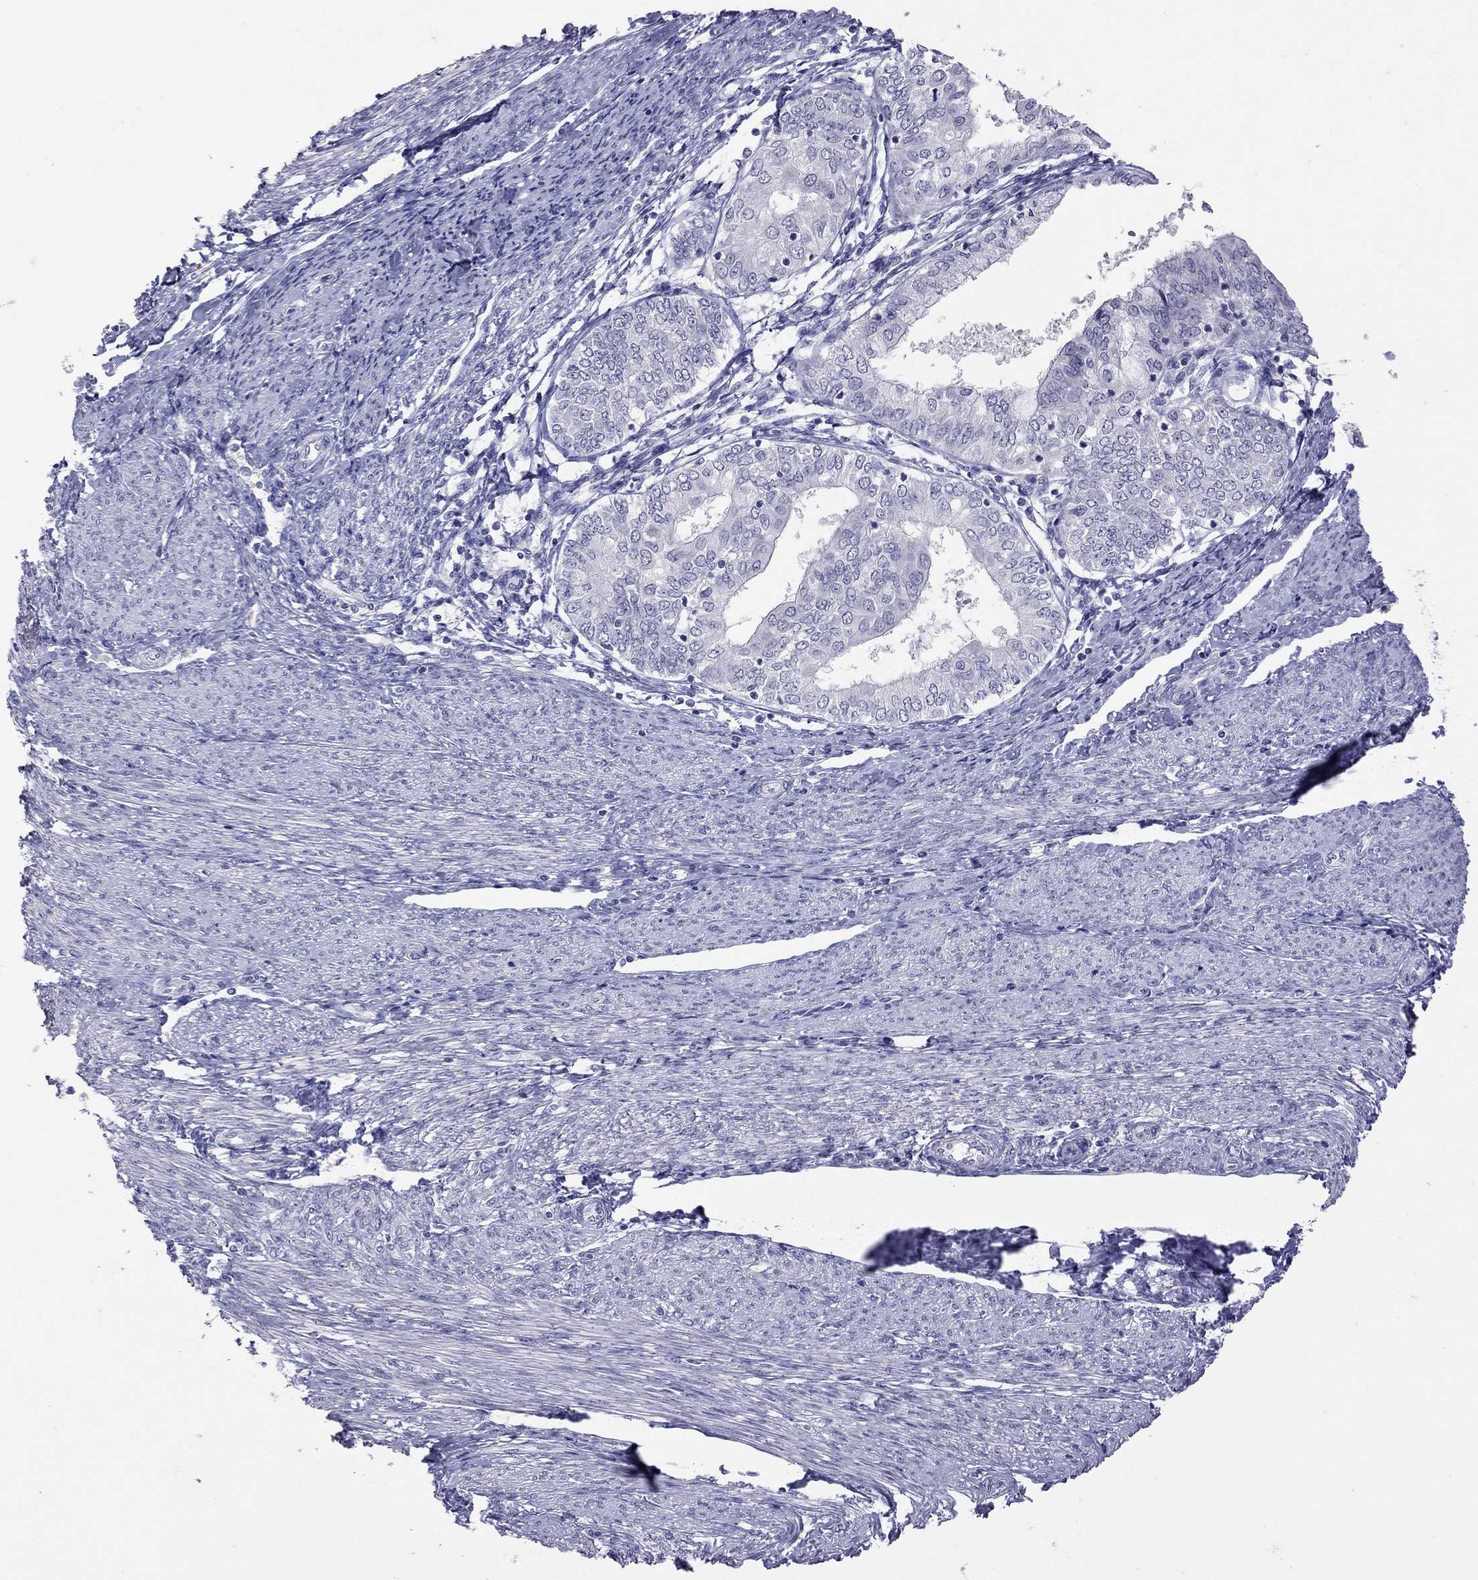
{"staining": {"intensity": "negative", "quantity": "none", "location": "none"}, "tissue": "endometrial cancer", "cell_type": "Tumor cells", "image_type": "cancer", "snomed": [{"axis": "morphology", "description": "Adenocarcinoma, NOS"}, {"axis": "topography", "description": "Endometrium"}], "caption": "A histopathology image of human adenocarcinoma (endometrial) is negative for staining in tumor cells.", "gene": "SLAMF1", "patient": {"sex": "female", "age": 68}}